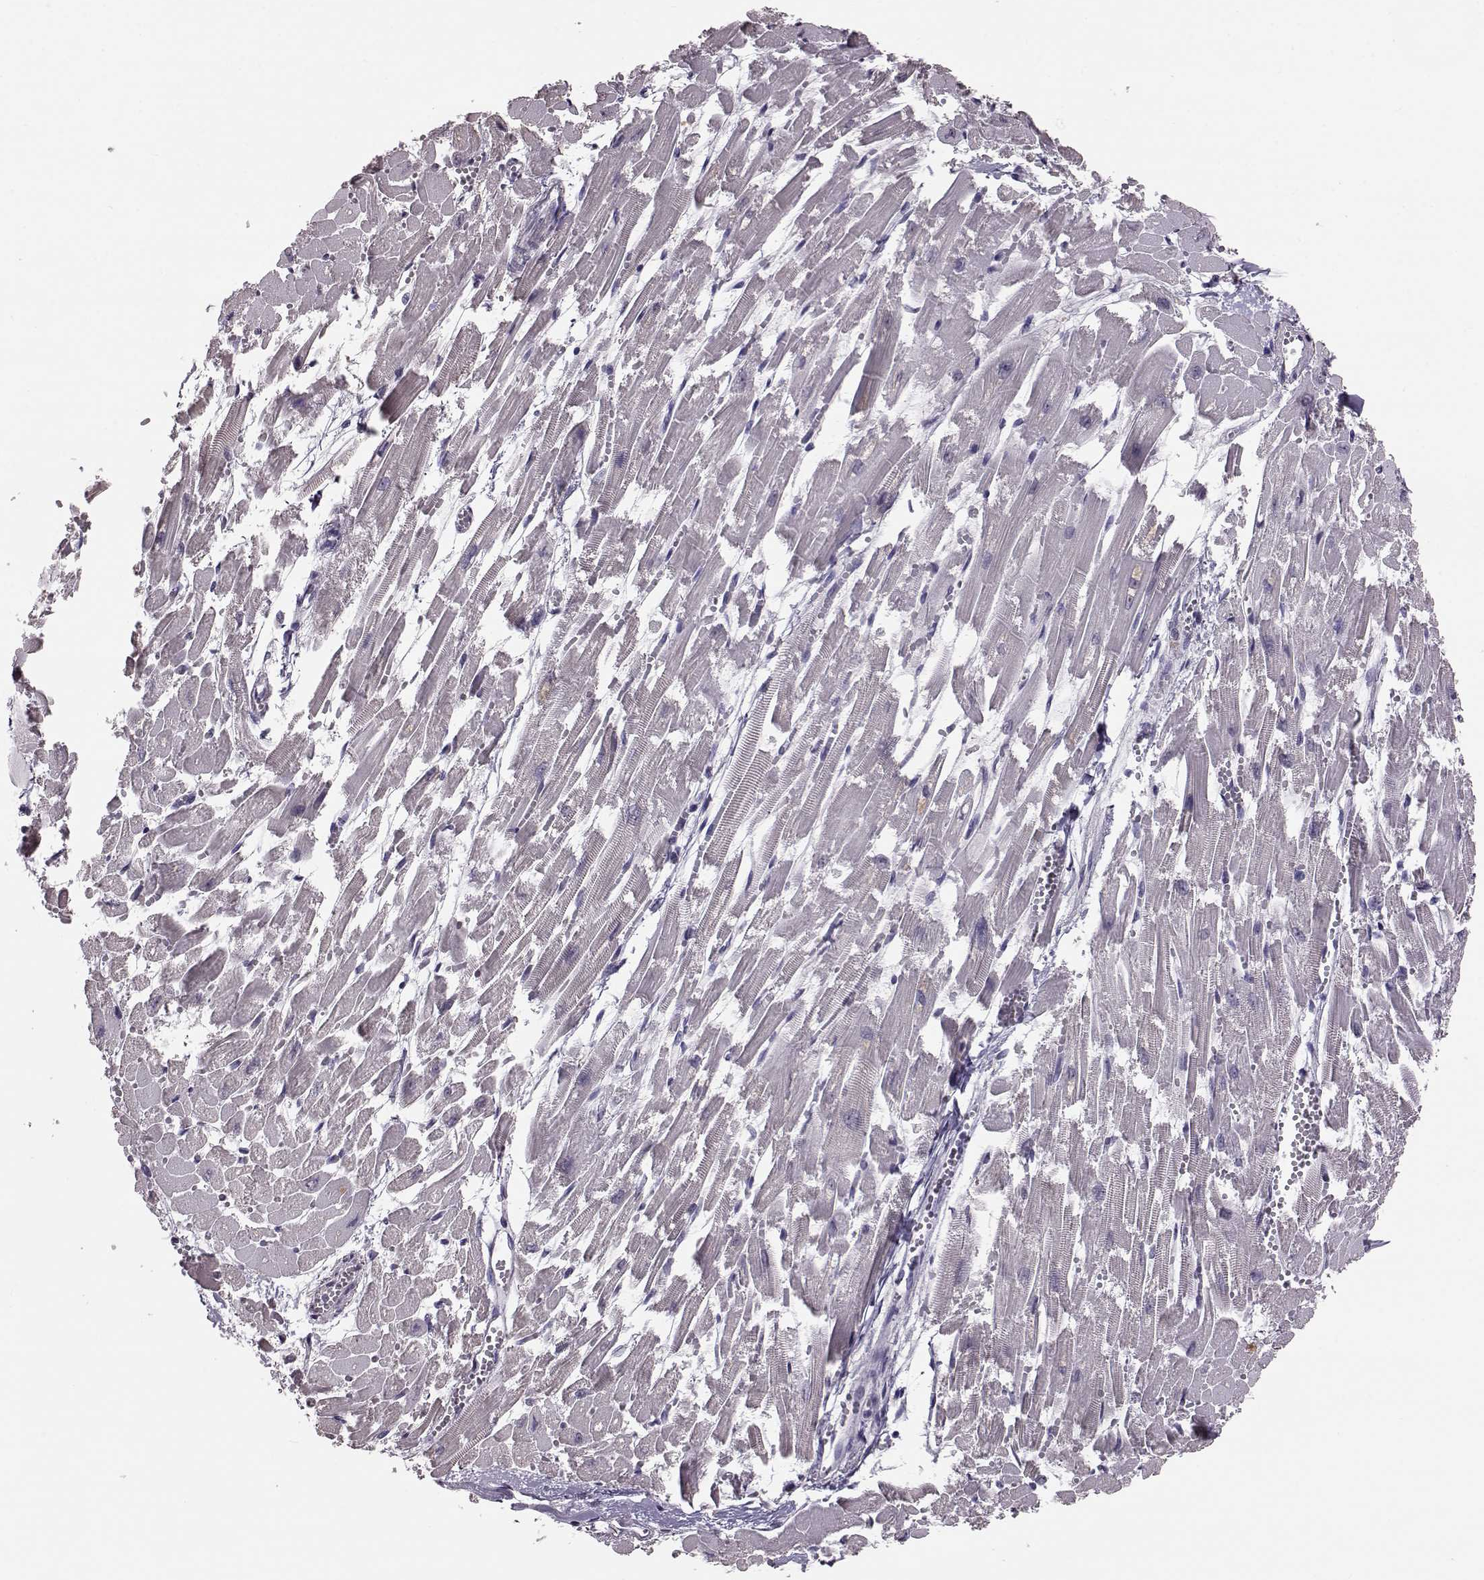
{"staining": {"intensity": "negative", "quantity": "none", "location": "none"}, "tissue": "heart muscle", "cell_type": "Cardiomyocytes", "image_type": "normal", "snomed": [{"axis": "morphology", "description": "Normal tissue, NOS"}, {"axis": "topography", "description": "Heart"}], "caption": "The image displays no staining of cardiomyocytes in normal heart muscle.", "gene": "ALDH3A1", "patient": {"sex": "female", "age": 52}}